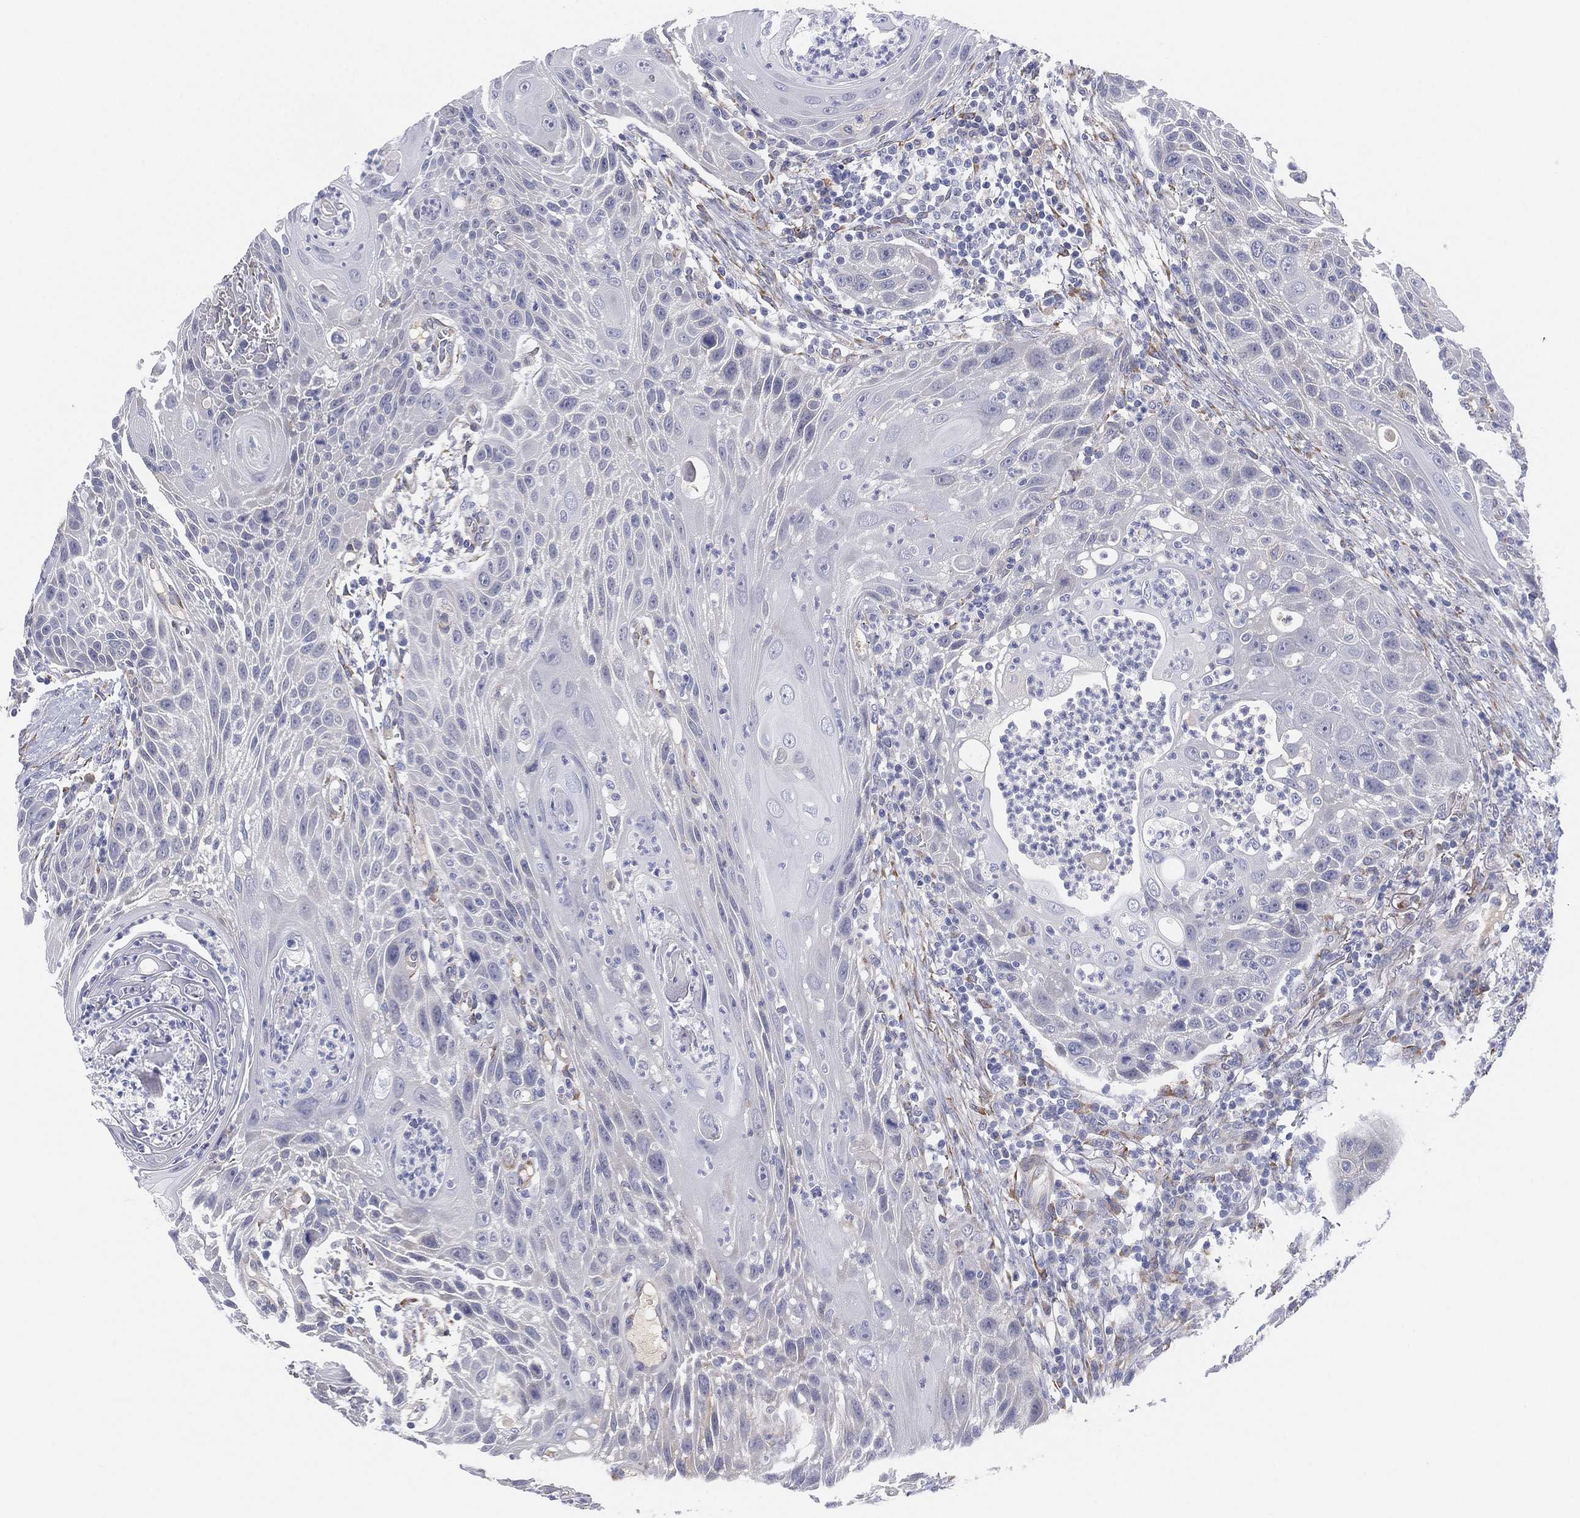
{"staining": {"intensity": "negative", "quantity": "none", "location": "none"}, "tissue": "head and neck cancer", "cell_type": "Tumor cells", "image_type": "cancer", "snomed": [{"axis": "morphology", "description": "Squamous cell carcinoma, NOS"}, {"axis": "topography", "description": "Head-Neck"}], "caption": "Tumor cells show no significant expression in head and neck cancer (squamous cell carcinoma).", "gene": "MLF1", "patient": {"sex": "male", "age": 69}}